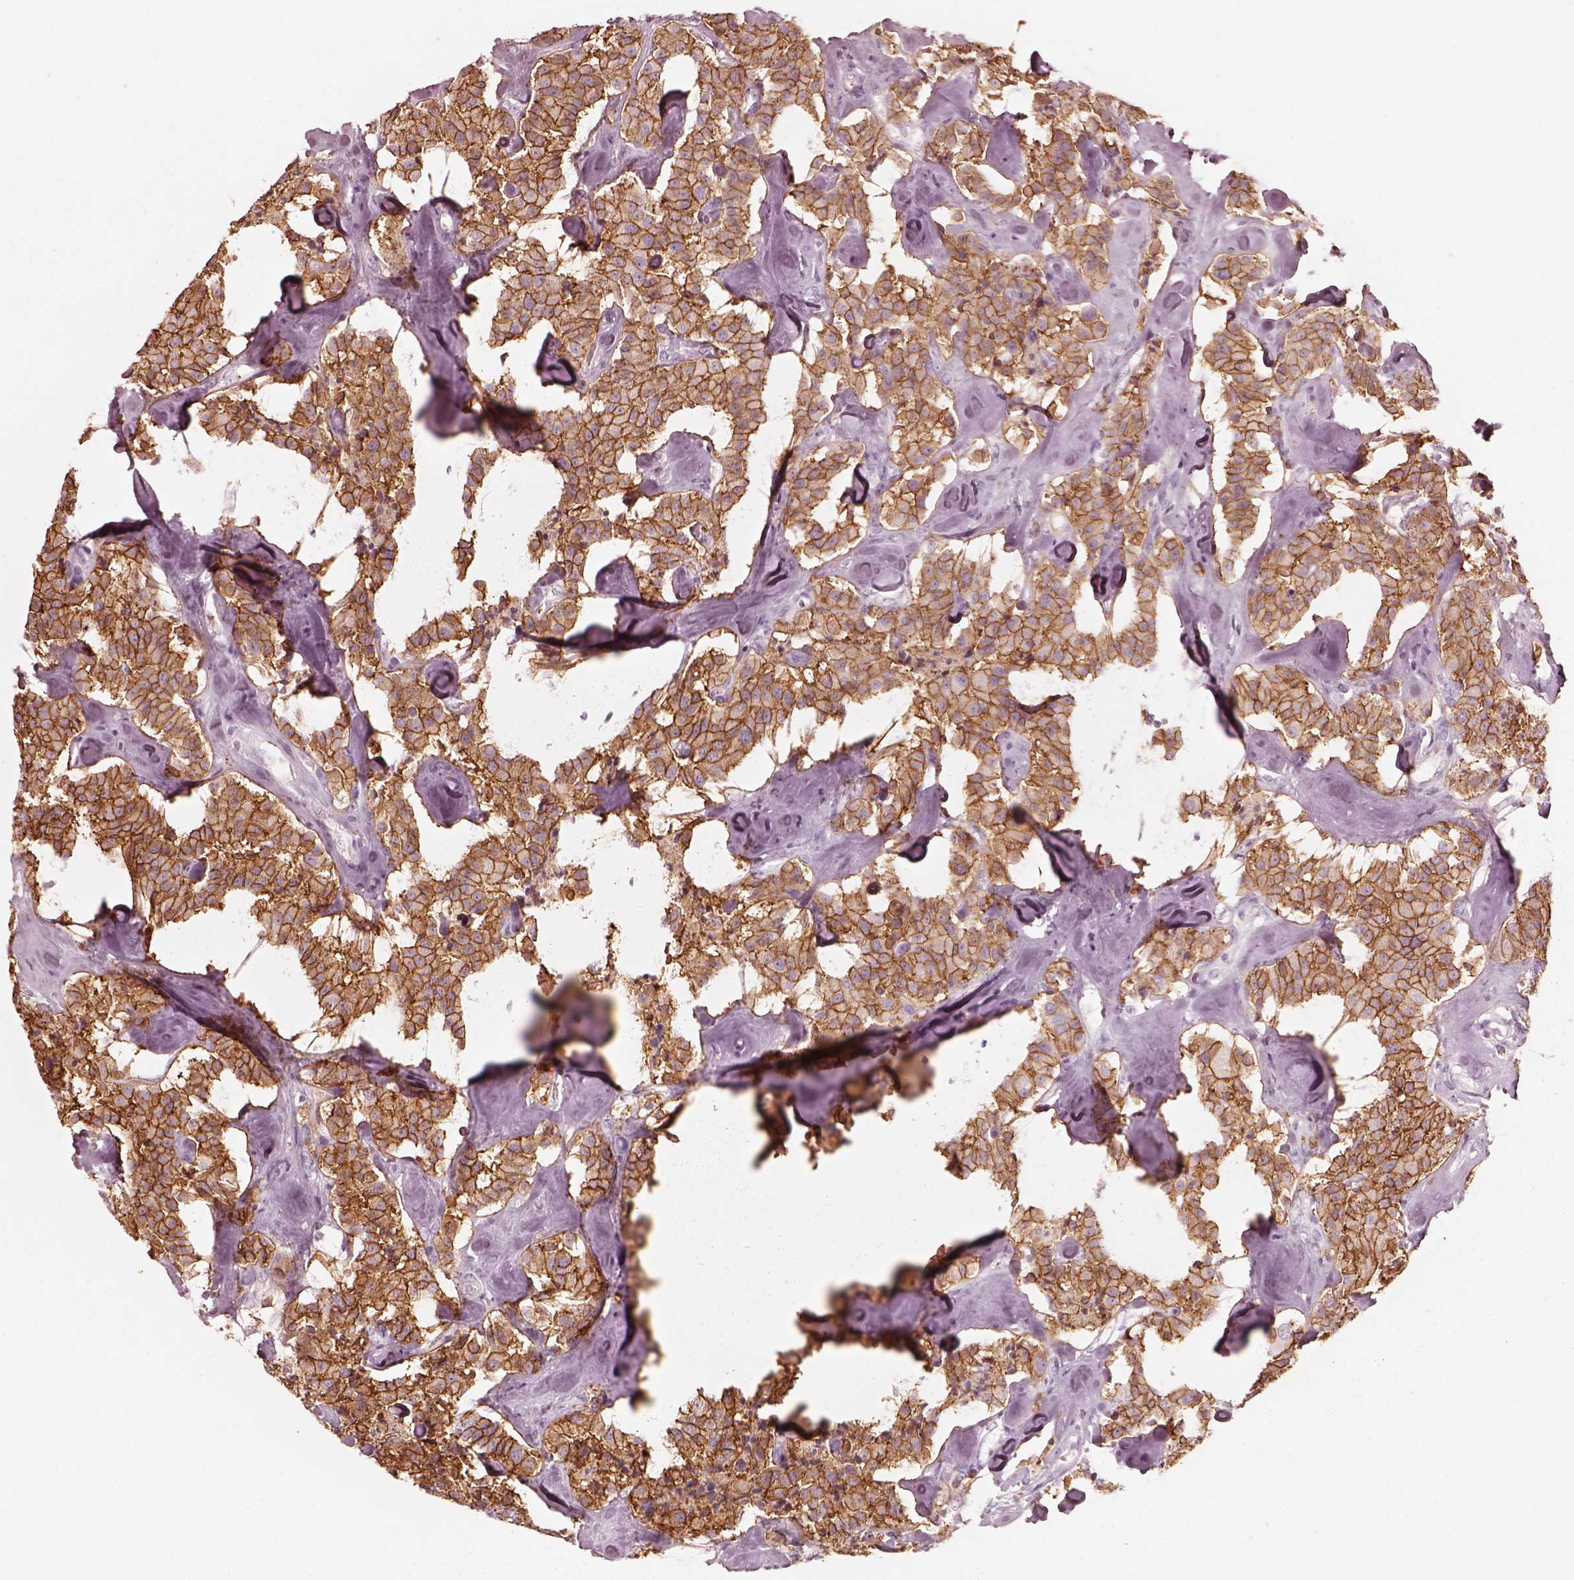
{"staining": {"intensity": "strong", "quantity": ">75%", "location": "cytoplasmic/membranous"}, "tissue": "carcinoid", "cell_type": "Tumor cells", "image_type": "cancer", "snomed": [{"axis": "morphology", "description": "Carcinoid, malignant, NOS"}, {"axis": "topography", "description": "Pancreas"}], "caption": "This micrograph shows carcinoid (malignant) stained with immunohistochemistry (IHC) to label a protein in brown. The cytoplasmic/membranous of tumor cells show strong positivity for the protein. Nuclei are counter-stained blue.", "gene": "GPRIN1", "patient": {"sex": "male", "age": 41}}